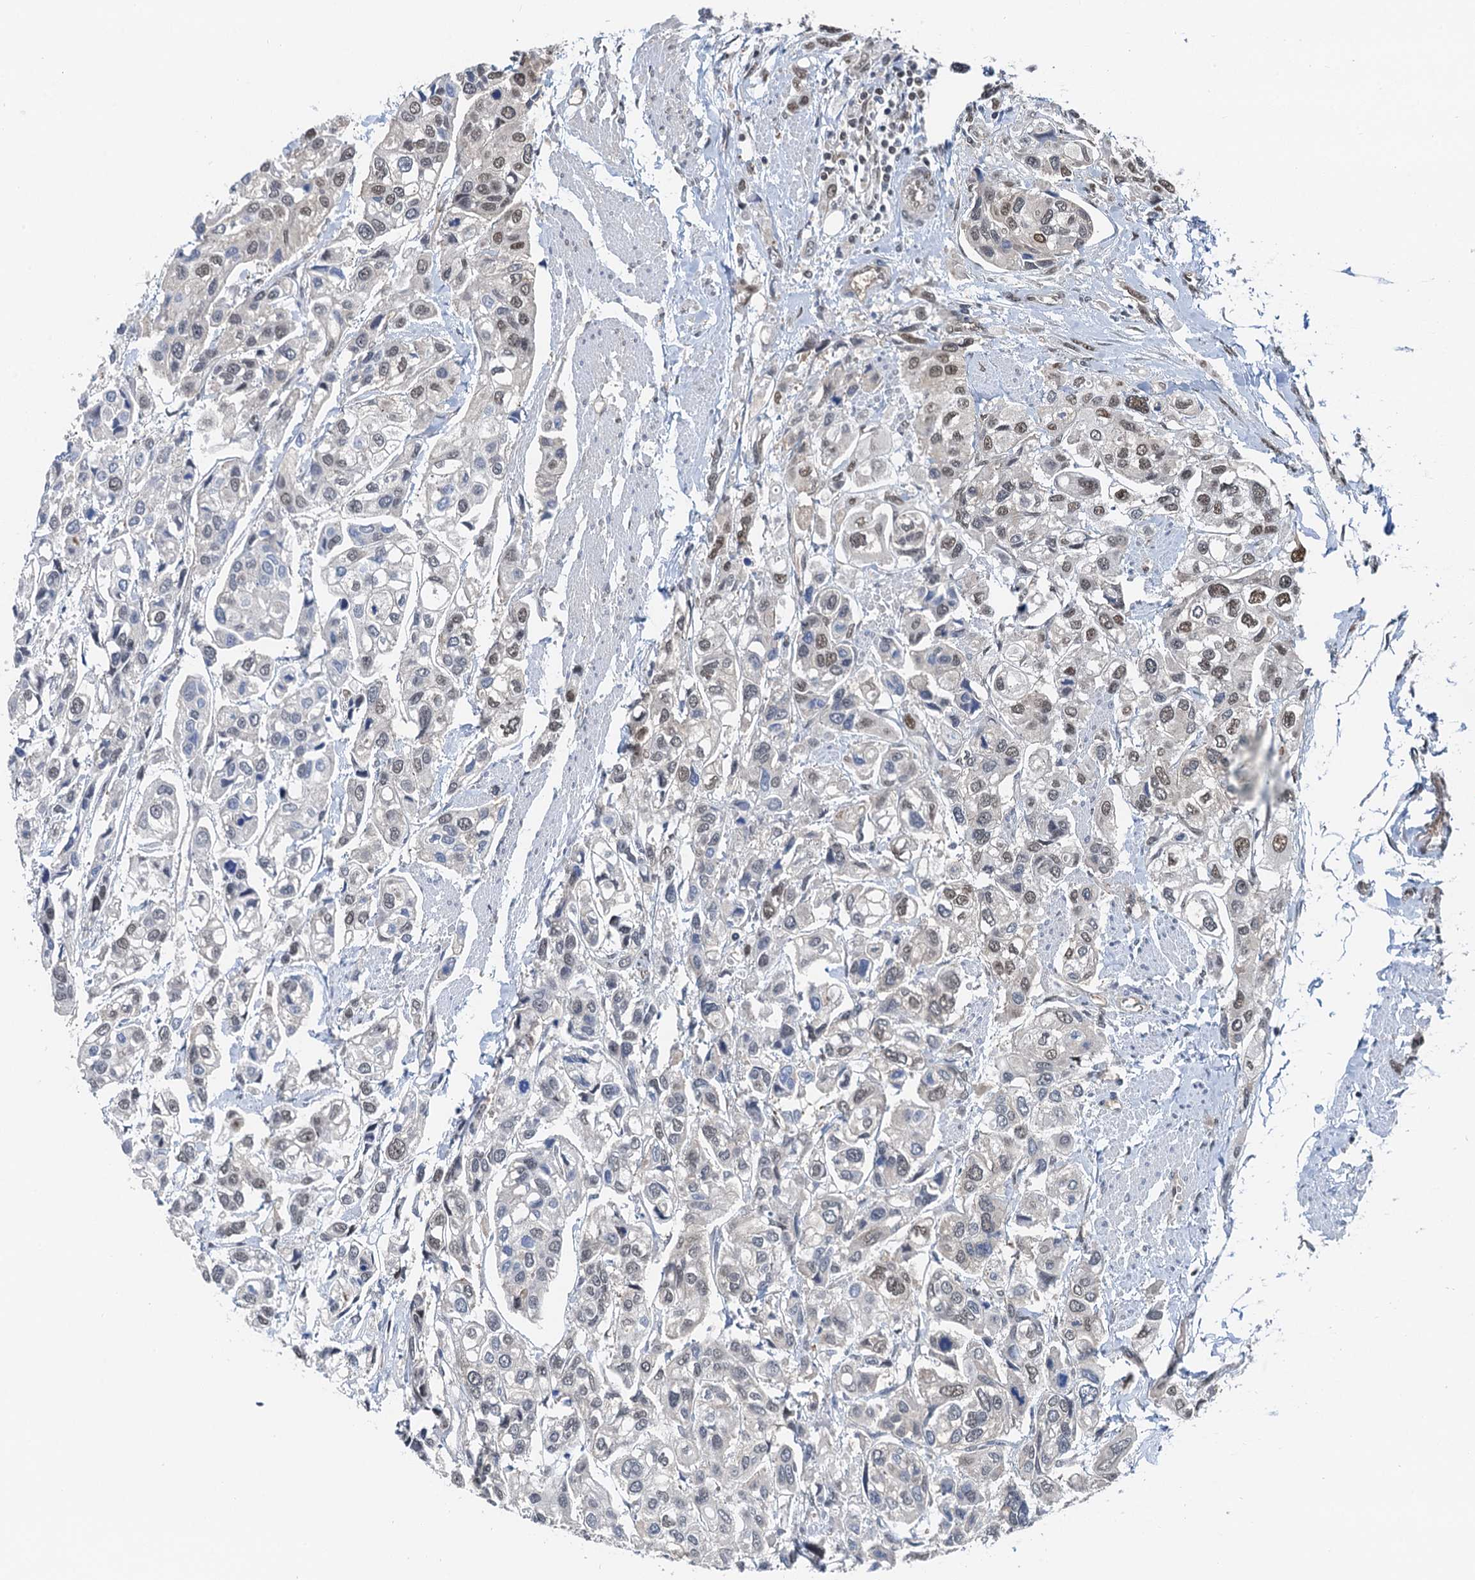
{"staining": {"intensity": "moderate", "quantity": "<25%", "location": "nuclear"}, "tissue": "urothelial cancer", "cell_type": "Tumor cells", "image_type": "cancer", "snomed": [{"axis": "morphology", "description": "Urothelial carcinoma, High grade"}, {"axis": "topography", "description": "Urinary bladder"}], "caption": "Protein staining displays moderate nuclear positivity in about <25% of tumor cells in urothelial cancer.", "gene": "CFDP1", "patient": {"sex": "male", "age": 67}}